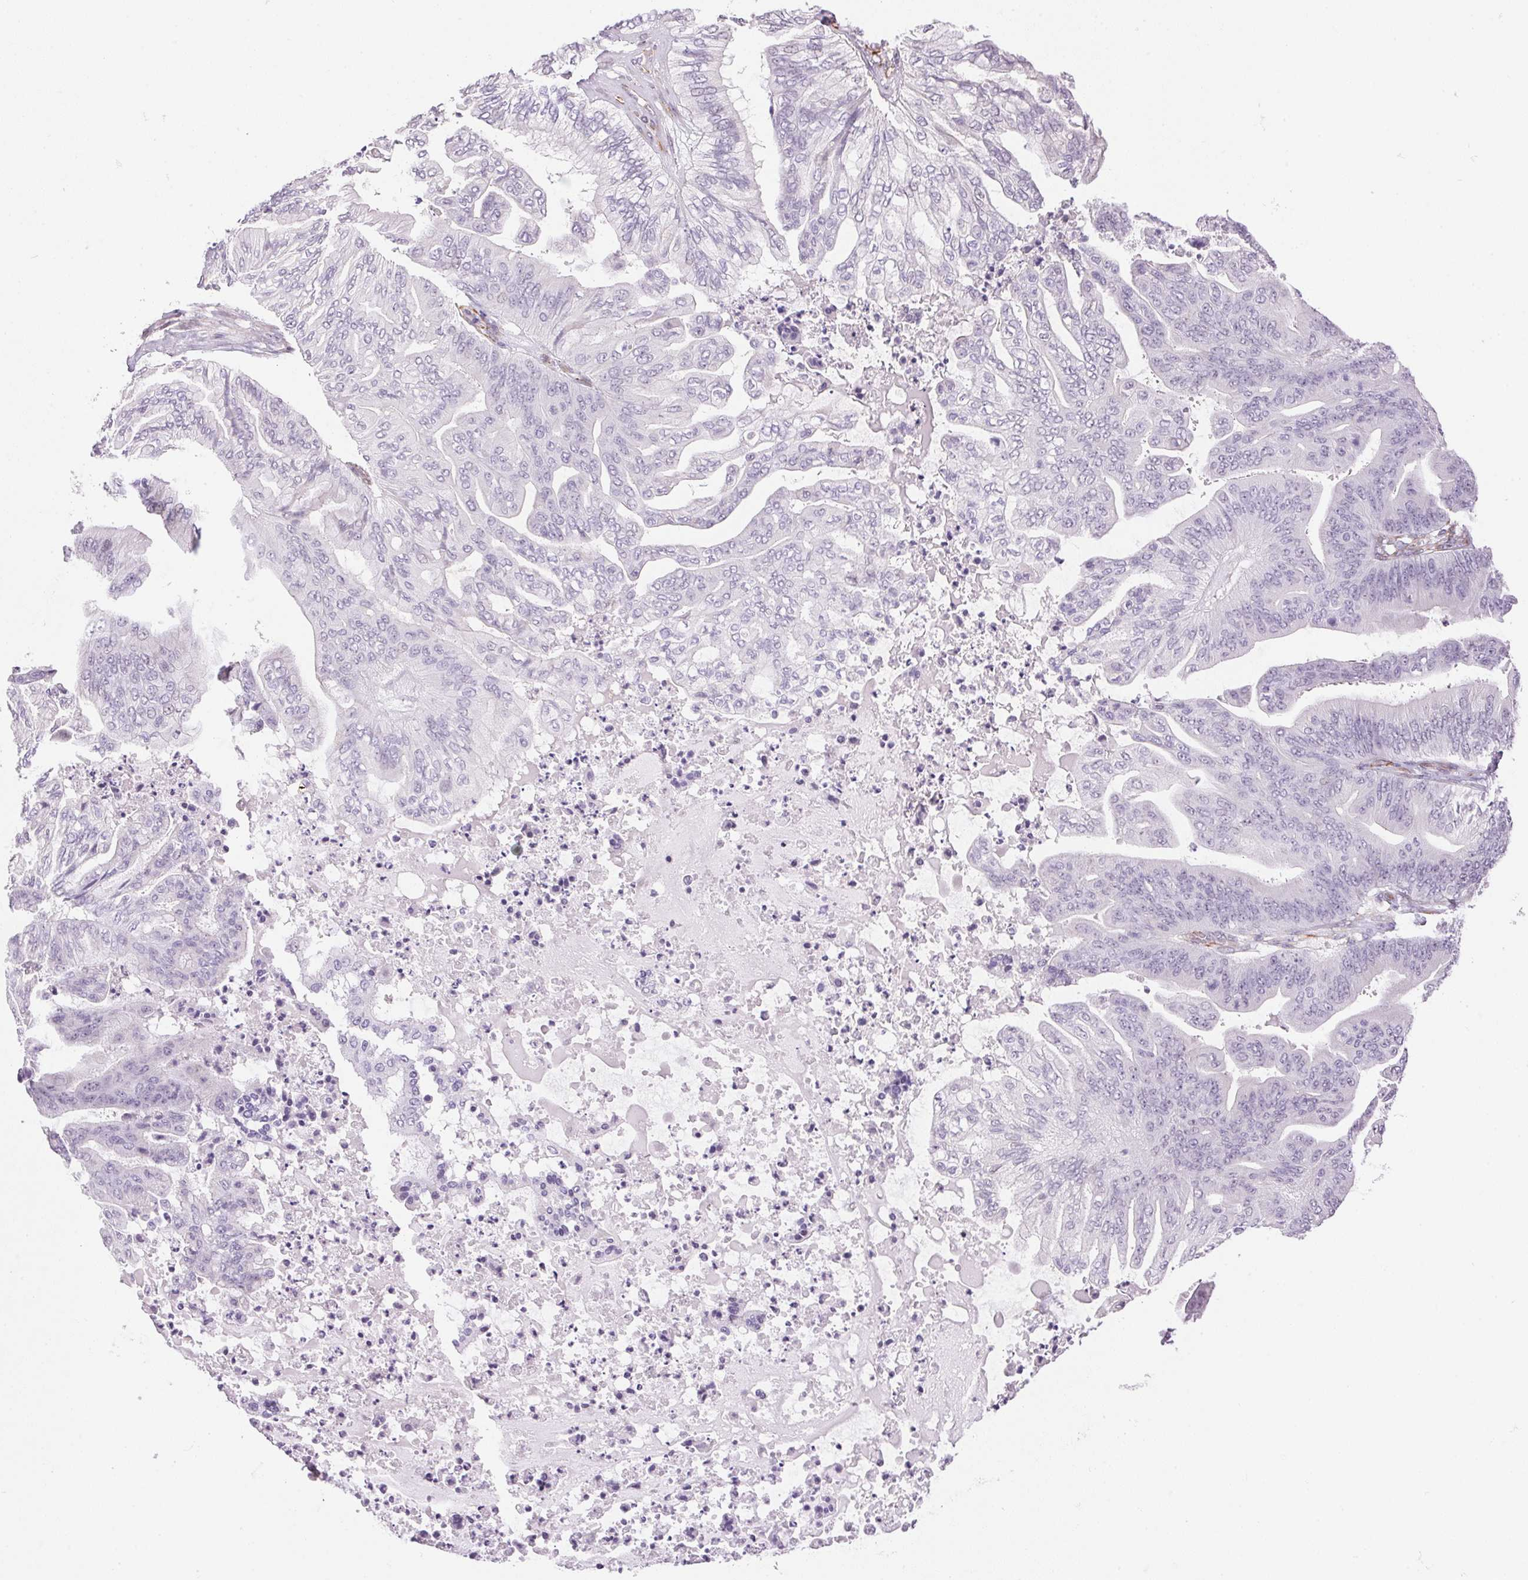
{"staining": {"intensity": "negative", "quantity": "none", "location": "none"}, "tissue": "ovarian cancer", "cell_type": "Tumor cells", "image_type": "cancer", "snomed": [{"axis": "morphology", "description": "Cystadenocarcinoma, mucinous, NOS"}, {"axis": "topography", "description": "Ovary"}], "caption": "IHC photomicrograph of neoplastic tissue: ovarian cancer stained with DAB (3,3'-diaminobenzidine) exhibits no significant protein positivity in tumor cells.", "gene": "GYG2", "patient": {"sex": "female", "age": 67}}